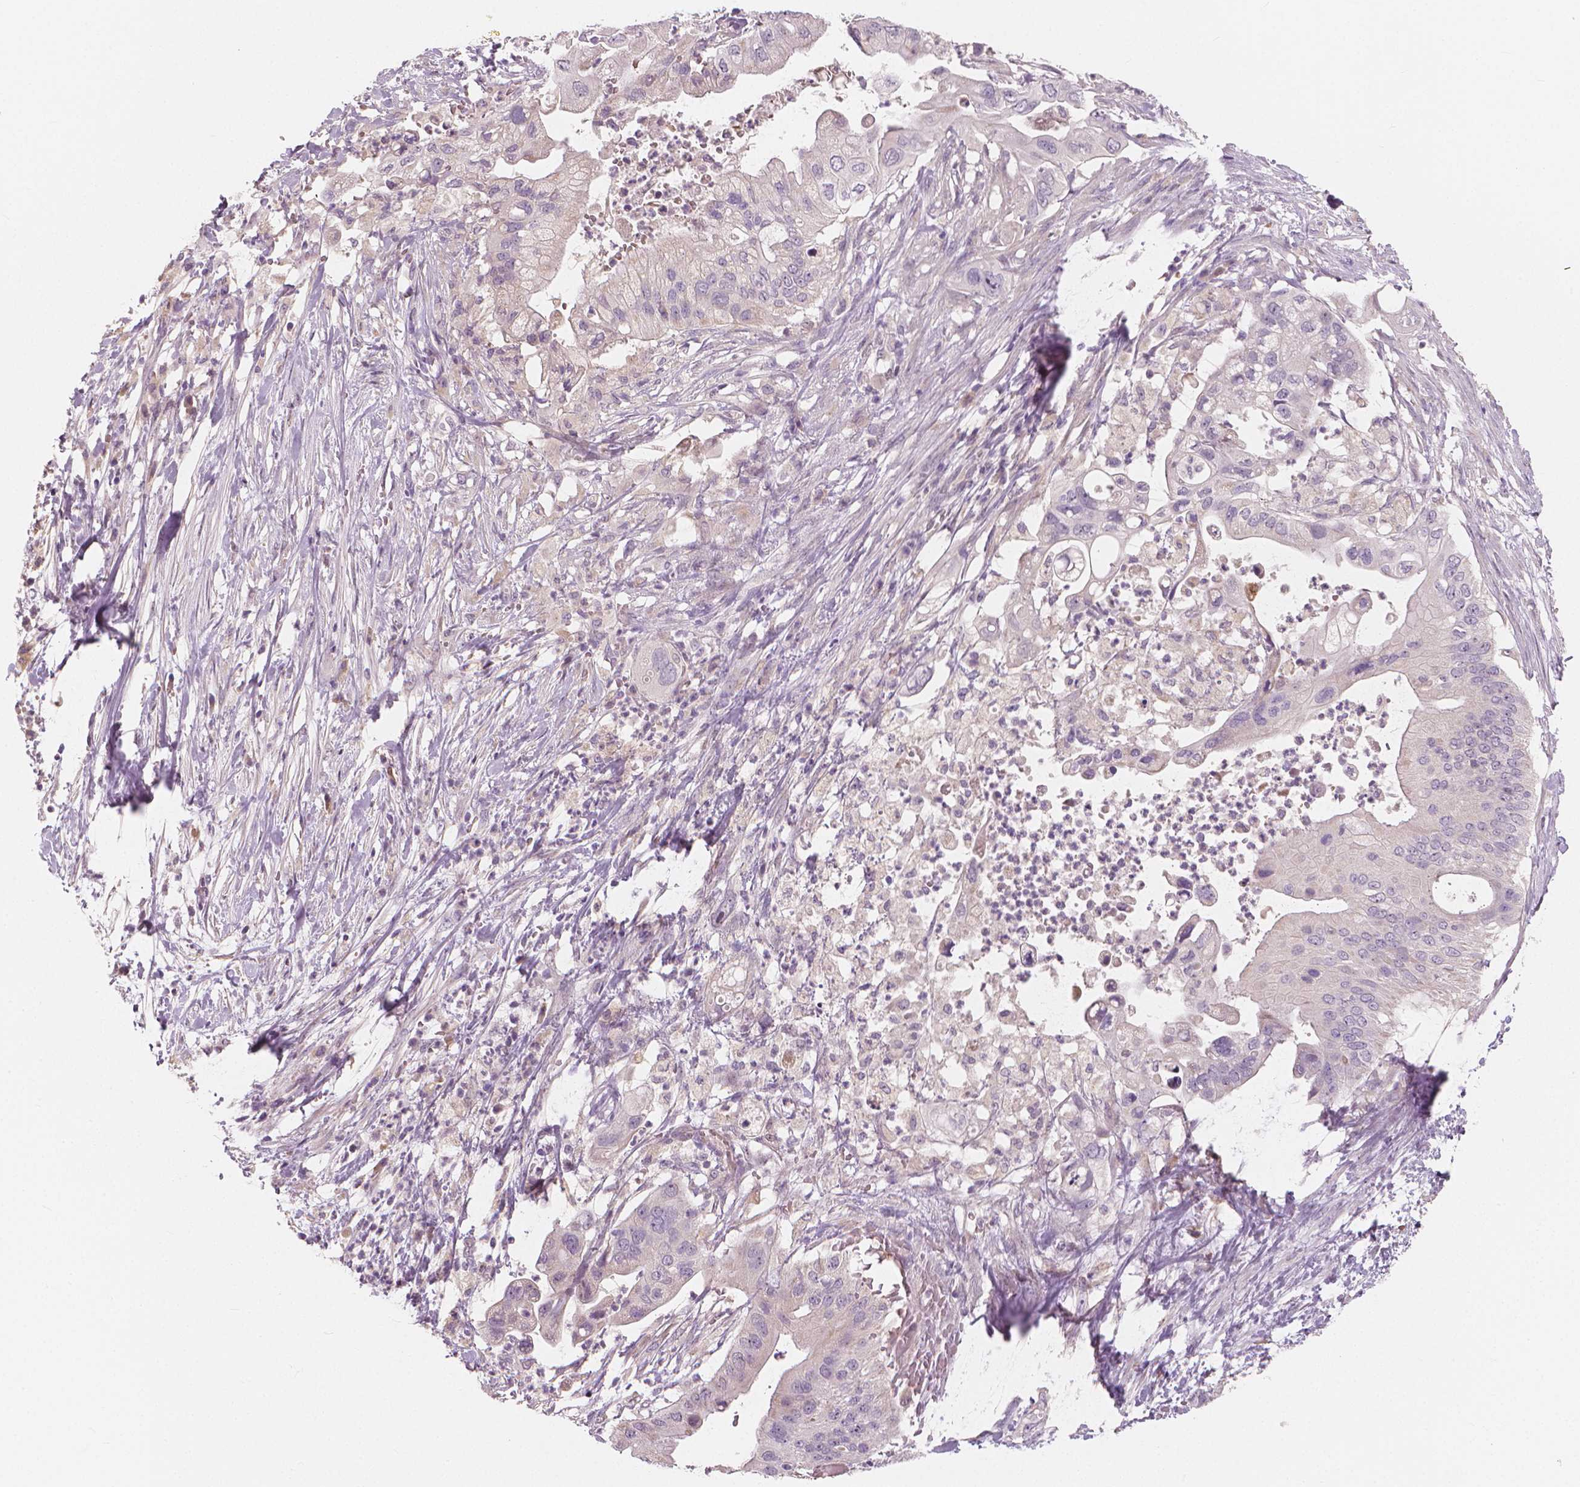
{"staining": {"intensity": "negative", "quantity": "none", "location": "none"}, "tissue": "pancreatic cancer", "cell_type": "Tumor cells", "image_type": "cancer", "snomed": [{"axis": "morphology", "description": "Adenocarcinoma, NOS"}, {"axis": "topography", "description": "Pancreas"}], "caption": "A micrograph of human adenocarcinoma (pancreatic) is negative for staining in tumor cells. (DAB (3,3'-diaminobenzidine) immunohistochemistry visualized using brightfield microscopy, high magnification).", "gene": "RNASE7", "patient": {"sex": "female", "age": 72}}